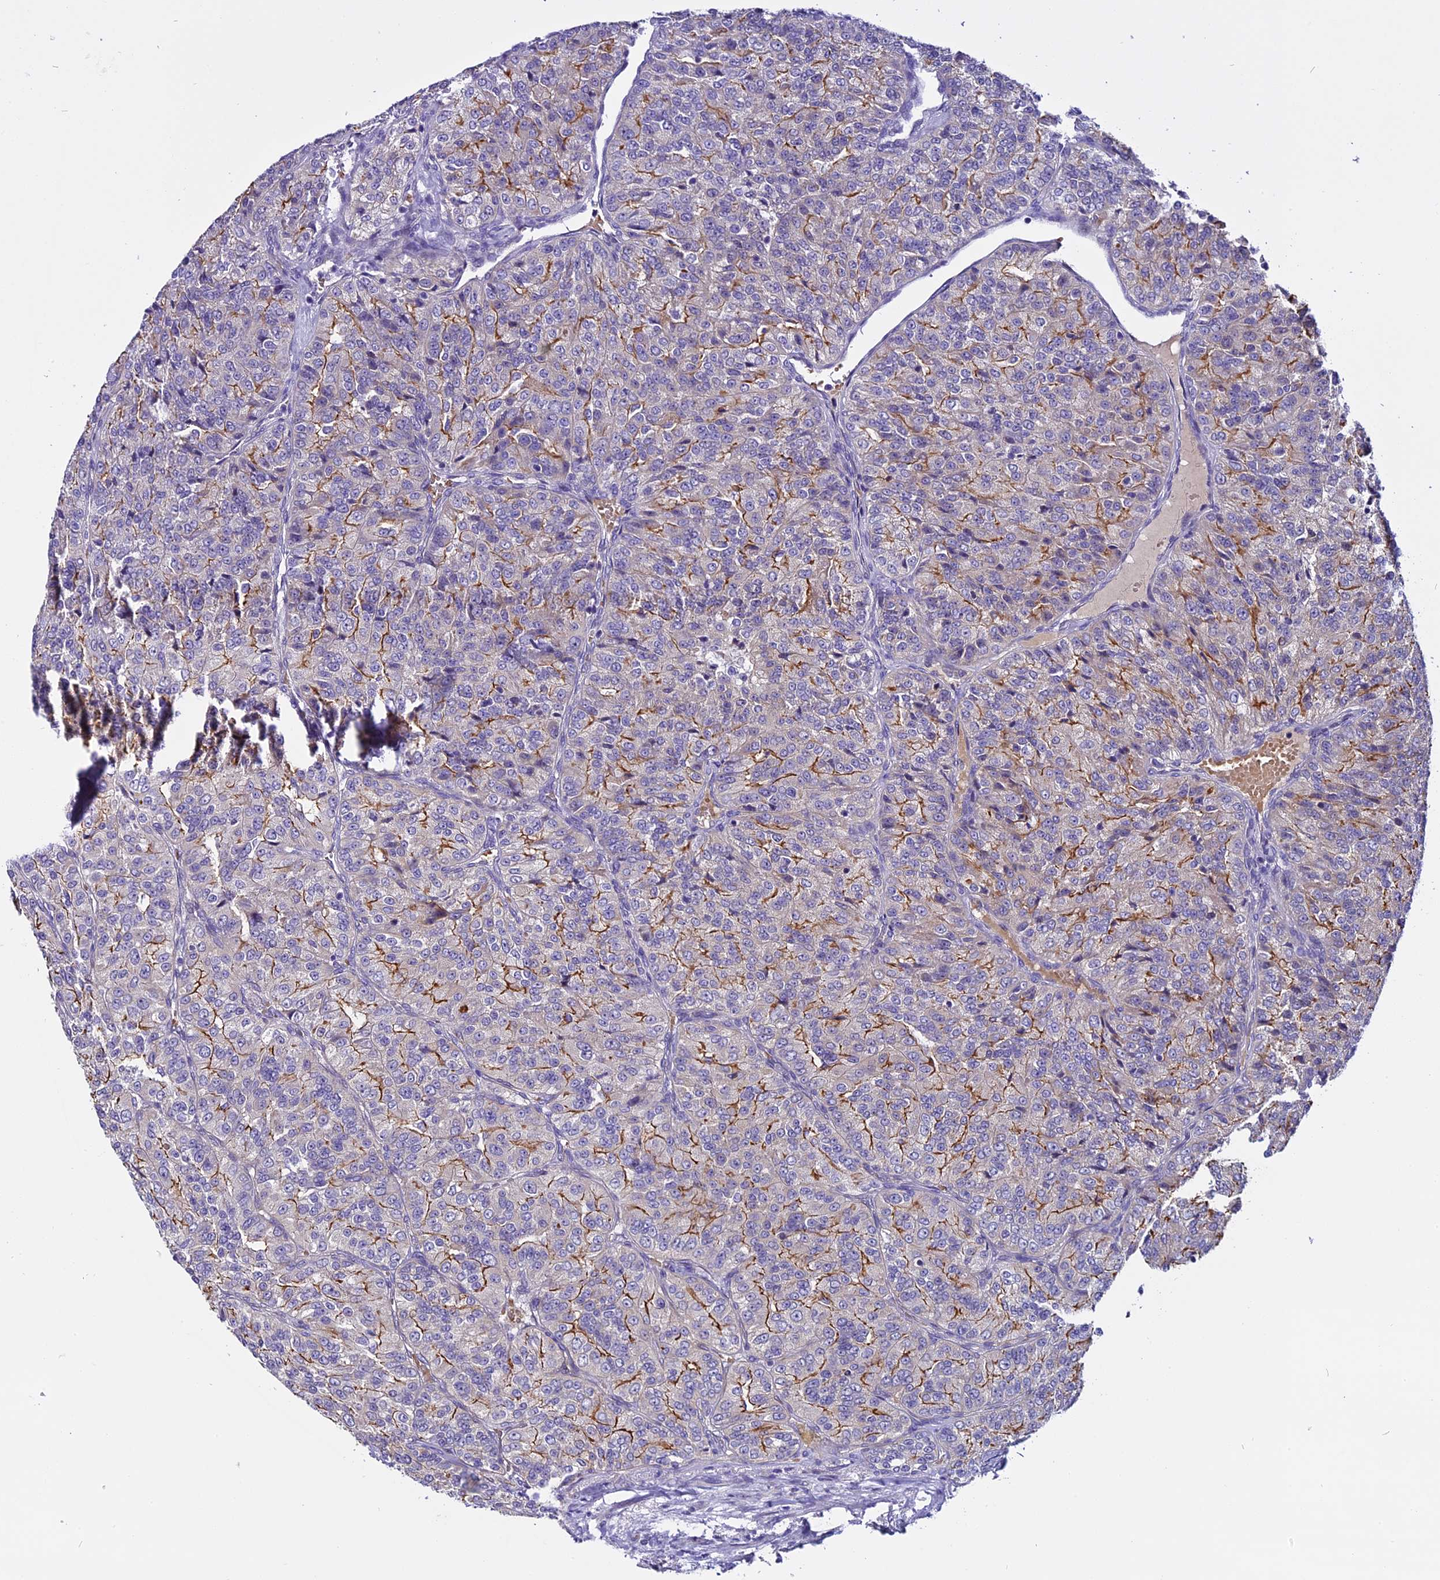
{"staining": {"intensity": "moderate", "quantity": "25%-75%", "location": "cytoplasmic/membranous"}, "tissue": "renal cancer", "cell_type": "Tumor cells", "image_type": "cancer", "snomed": [{"axis": "morphology", "description": "Adenocarcinoma, NOS"}, {"axis": "topography", "description": "Kidney"}], "caption": "Immunohistochemistry (IHC) micrograph of adenocarcinoma (renal) stained for a protein (brown), which shows medium levels of moderate cytoplasmic/membranous positivity in approximately 25%-75% of tumor cells.", "gene": "C9orf40", "patient": {"sex": "female", "age": 63}}